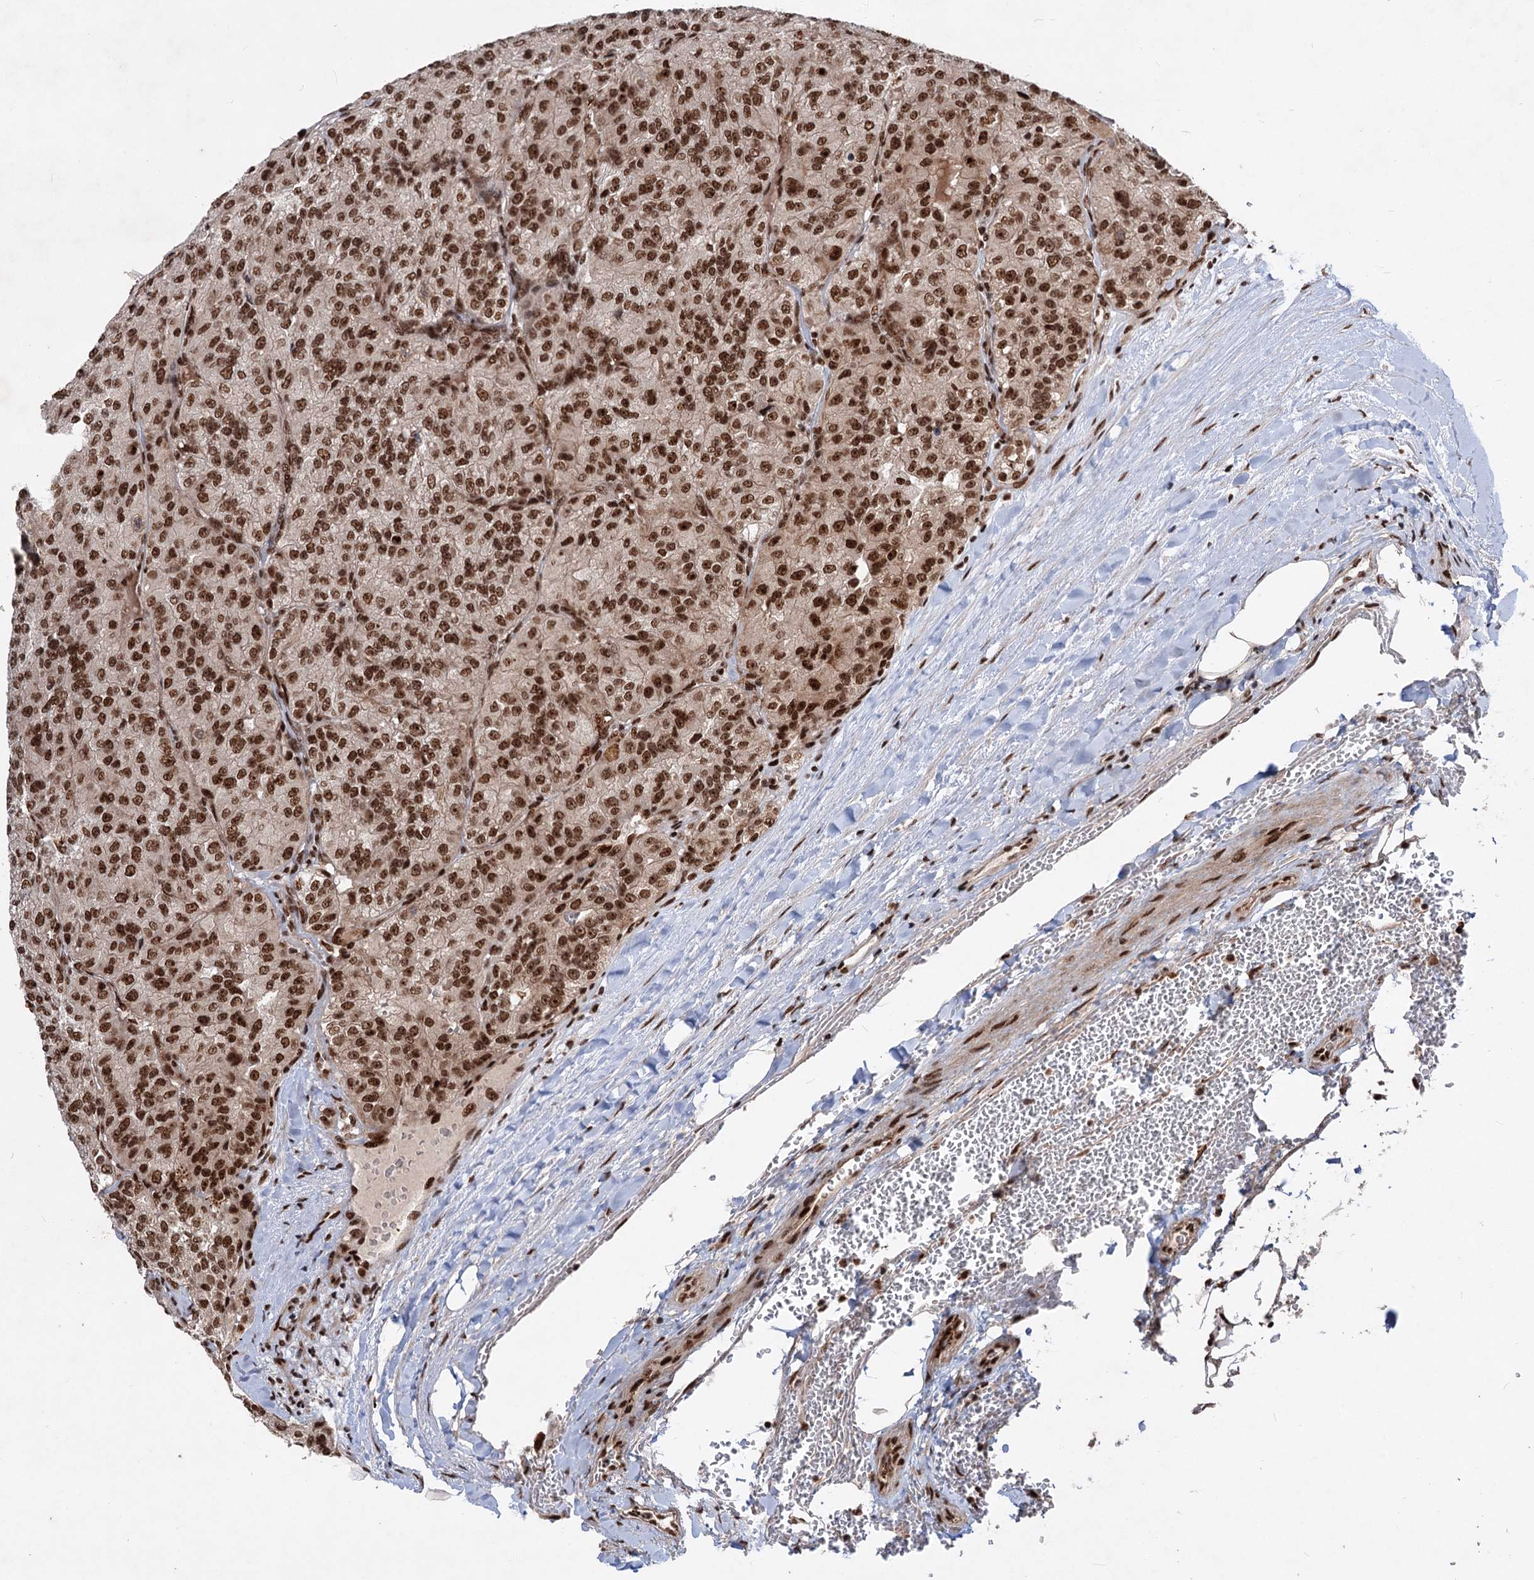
{"staining": {"intensity": "strong", "quantity": ">75%", "location": "nuclear"}, "tissue": "renal cancer", "cell_type": "Tumor cells", "image_type": "cancer", "snomed": [{"axis": "morphology", "description": "Adenocarcinoma, NOS"}, {"axis": "topography", "description": "Kidney"}], "caption": "Immunohistochemistry (IHC) micrograph of neoplastic tissue: renal adenocarcinoma stained using immunohistochemistry (IHC) shows high levels of strong protein expression localized specifically in the nuclear of tumor cells, appearing as a nuclear brown color.", "gene": "MAML1", "patient": {"sex": "female", "age": 63}}